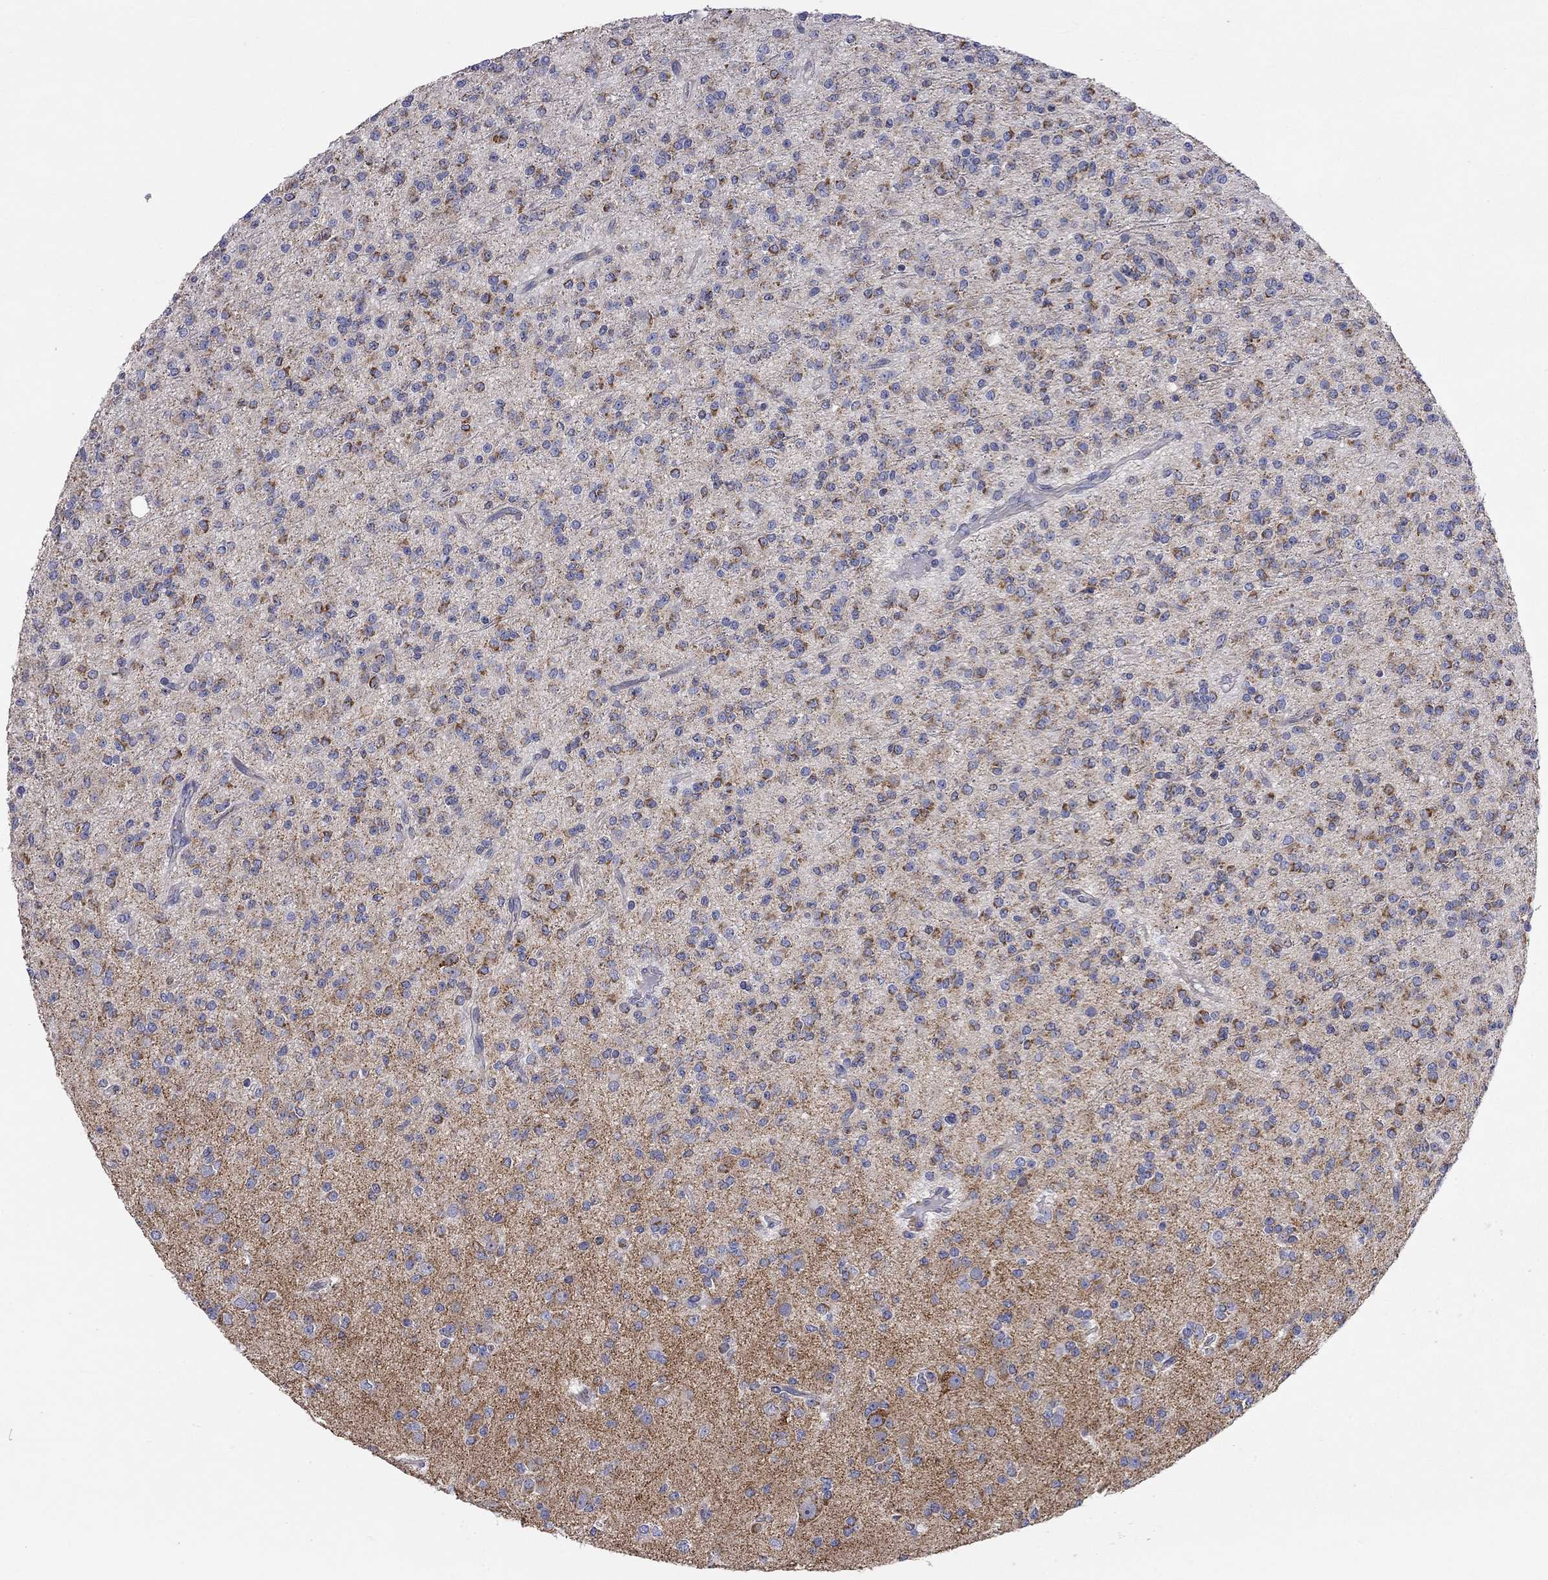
{"staining": {"intensity": "strong", "quantity": "<25%", "location": "cytoplasmic/membranous"}, "tissue": "glioma", "cell_type": "Tumor cells", "image_type": "cancer", "snomed": [{"axis": "morphology", "description": "Glioma, malignant, Low grade"}, {"axis": "topography", "description": "Brain"}], "caption": "Protein expression analysis of malignant glioma (low-grade) reveals strong cytoplasmic/membranous positivity in about <25% of tumor cells.", "gene": "RCAN1", "patient": {"sex": "male", "age": 27}}